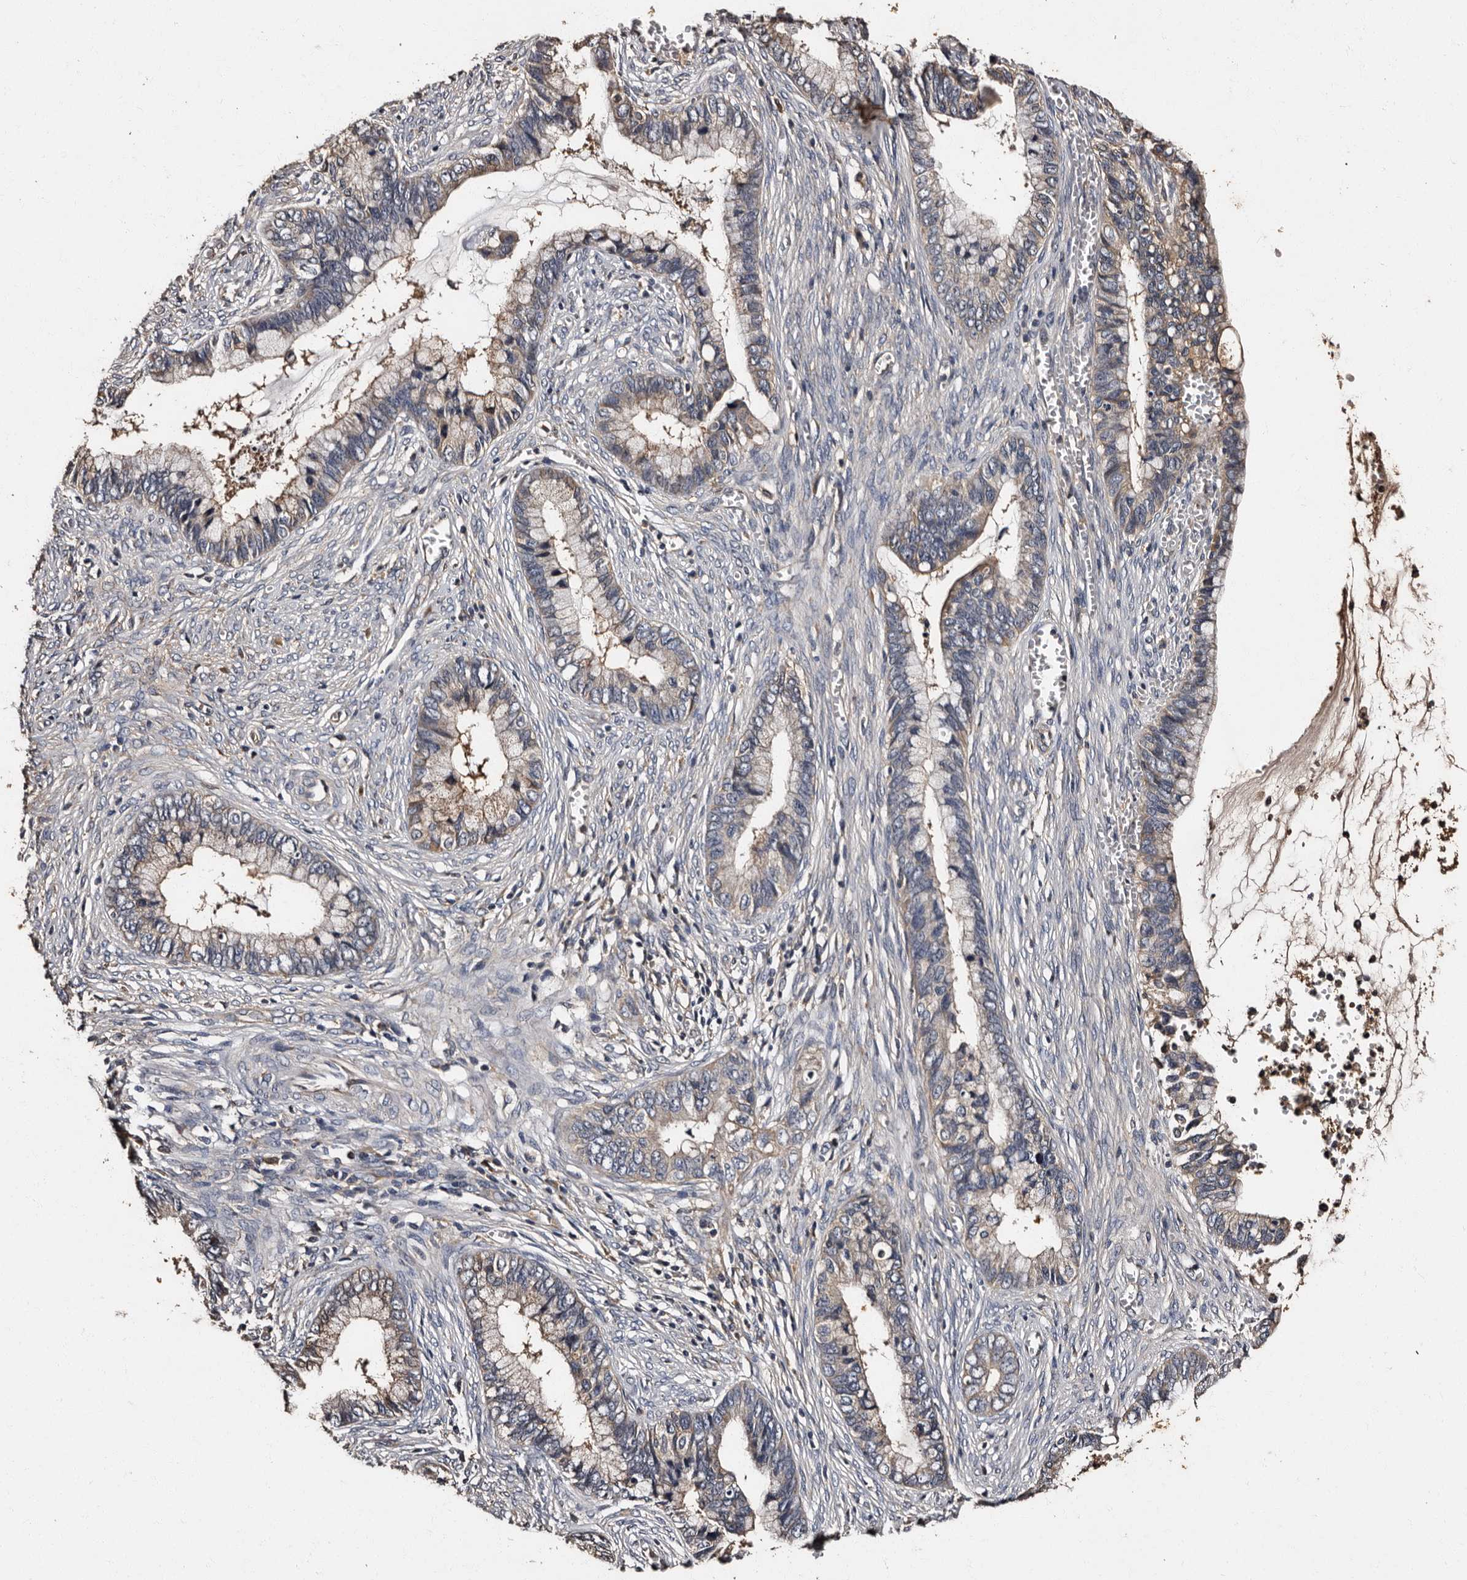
{"staining": {"intensity": "weak", "quantity": "<25%", "location": "cytoplasmic/membranous"}, "tissue": "cervical cancer", "cell_type": "Tumor cells", "image_type": "cancer", "snomed": [{"axis": "morphology", "description": "Adenocarcinoma, NOS"}, {"axis": "topography", "description": "Cervix"}], "caption": "A micrograph of cervical cancer stained for a protein demonstrates no brown staining in tumor cells.", "gene": "ADCK5", "patient": {"sex": "female", "age": 44}}